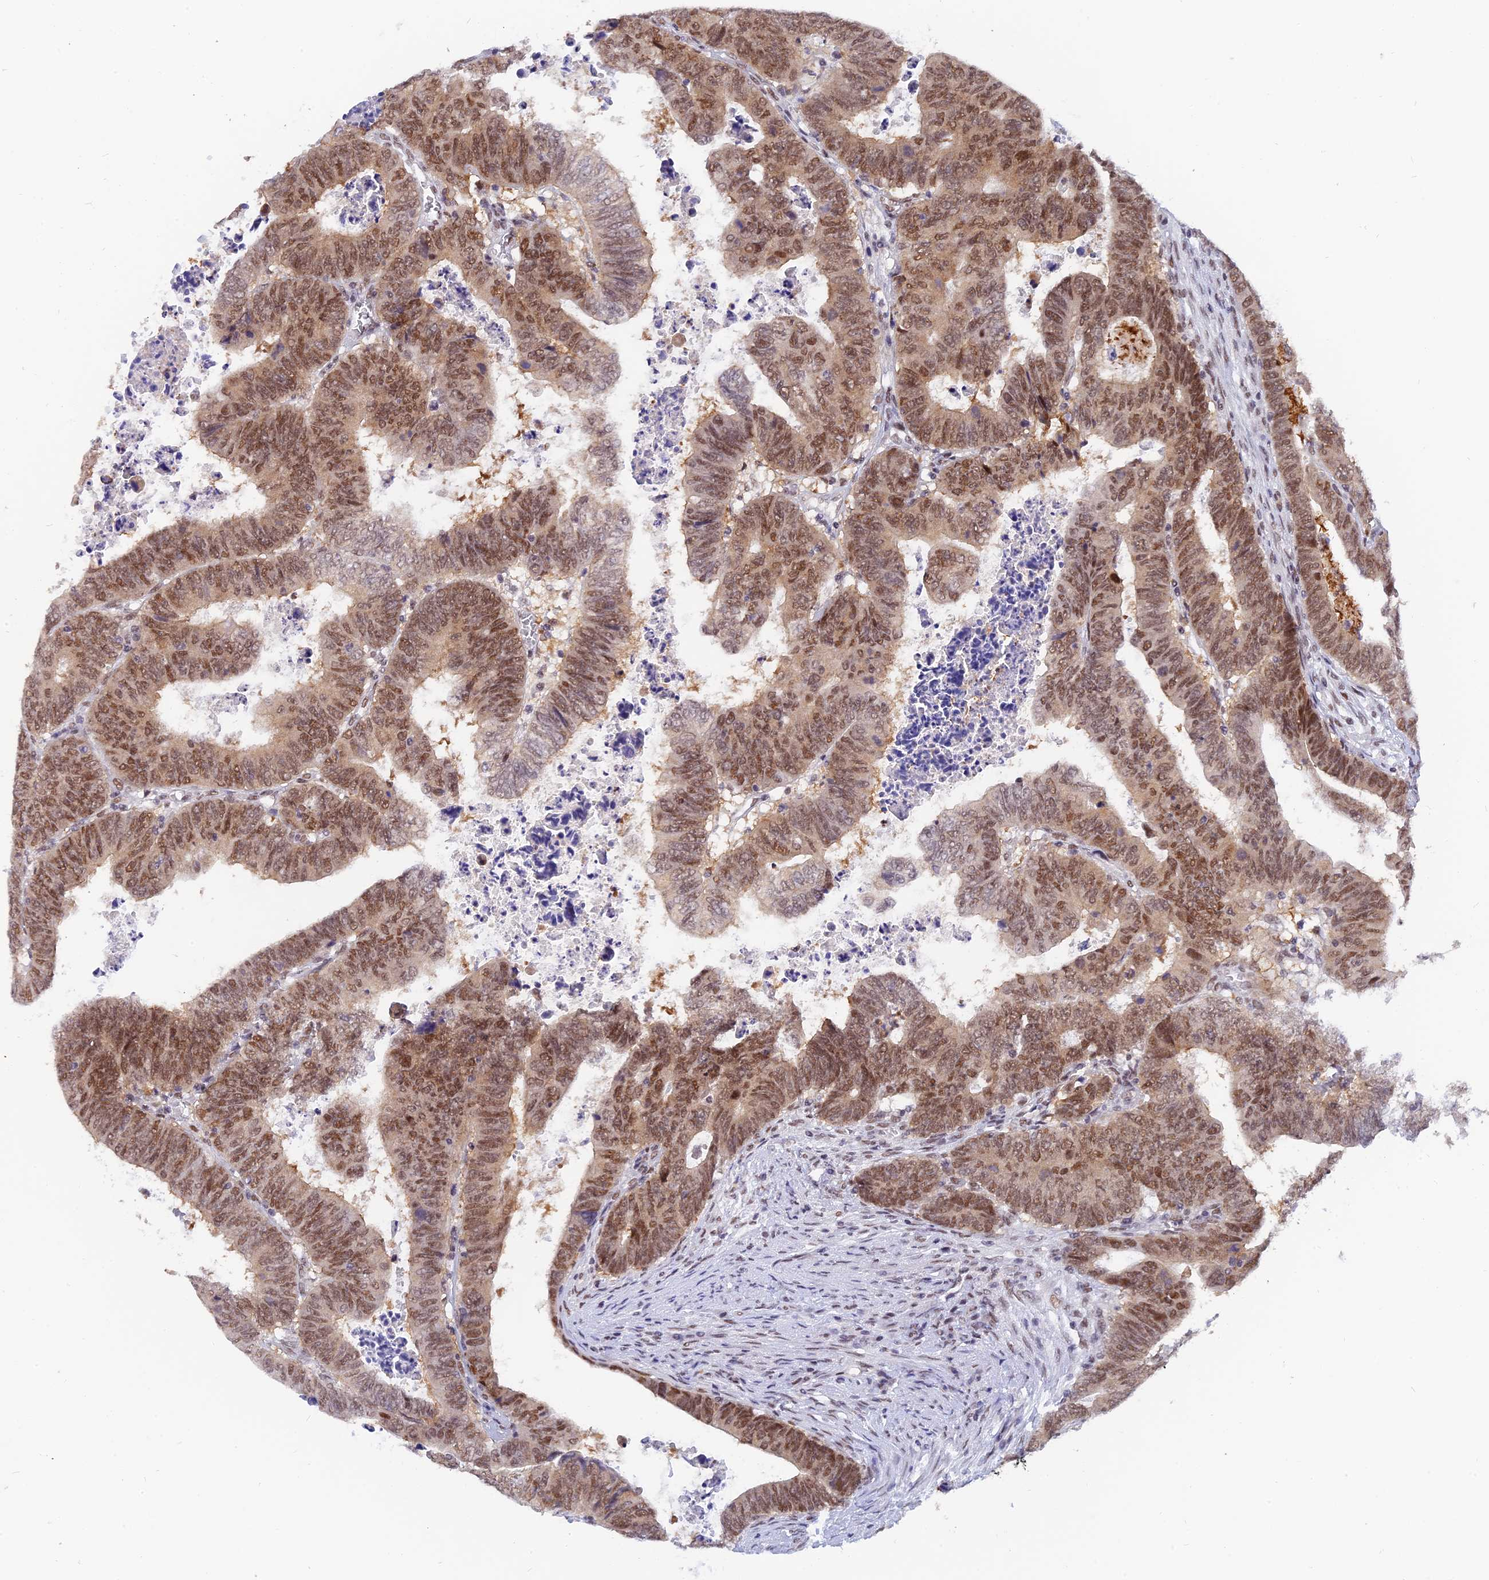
{"staining": {"intensity": "moderate", "quantity": ">75%", "location": "nuclear"}, "tissue": "colorectal cancer", "cell_type": "Tumor cells", "image_type": "cancer", "snomed": [{"axis": "morphology", "description": "Normal tissue, NOS"}, {"axis": "morphology", "description": "Adenocarcinoma, NOS"}, {"axis": "topography", "description": "Rectum"}], "caption": "Protein staining of adenocarcinoma (colorectal) tissue demonstrates moderate nuclear staining in approximately >75% of tumor cells.", "gene": "DPY30", "patient": {"sex": "female", "age": 65}}